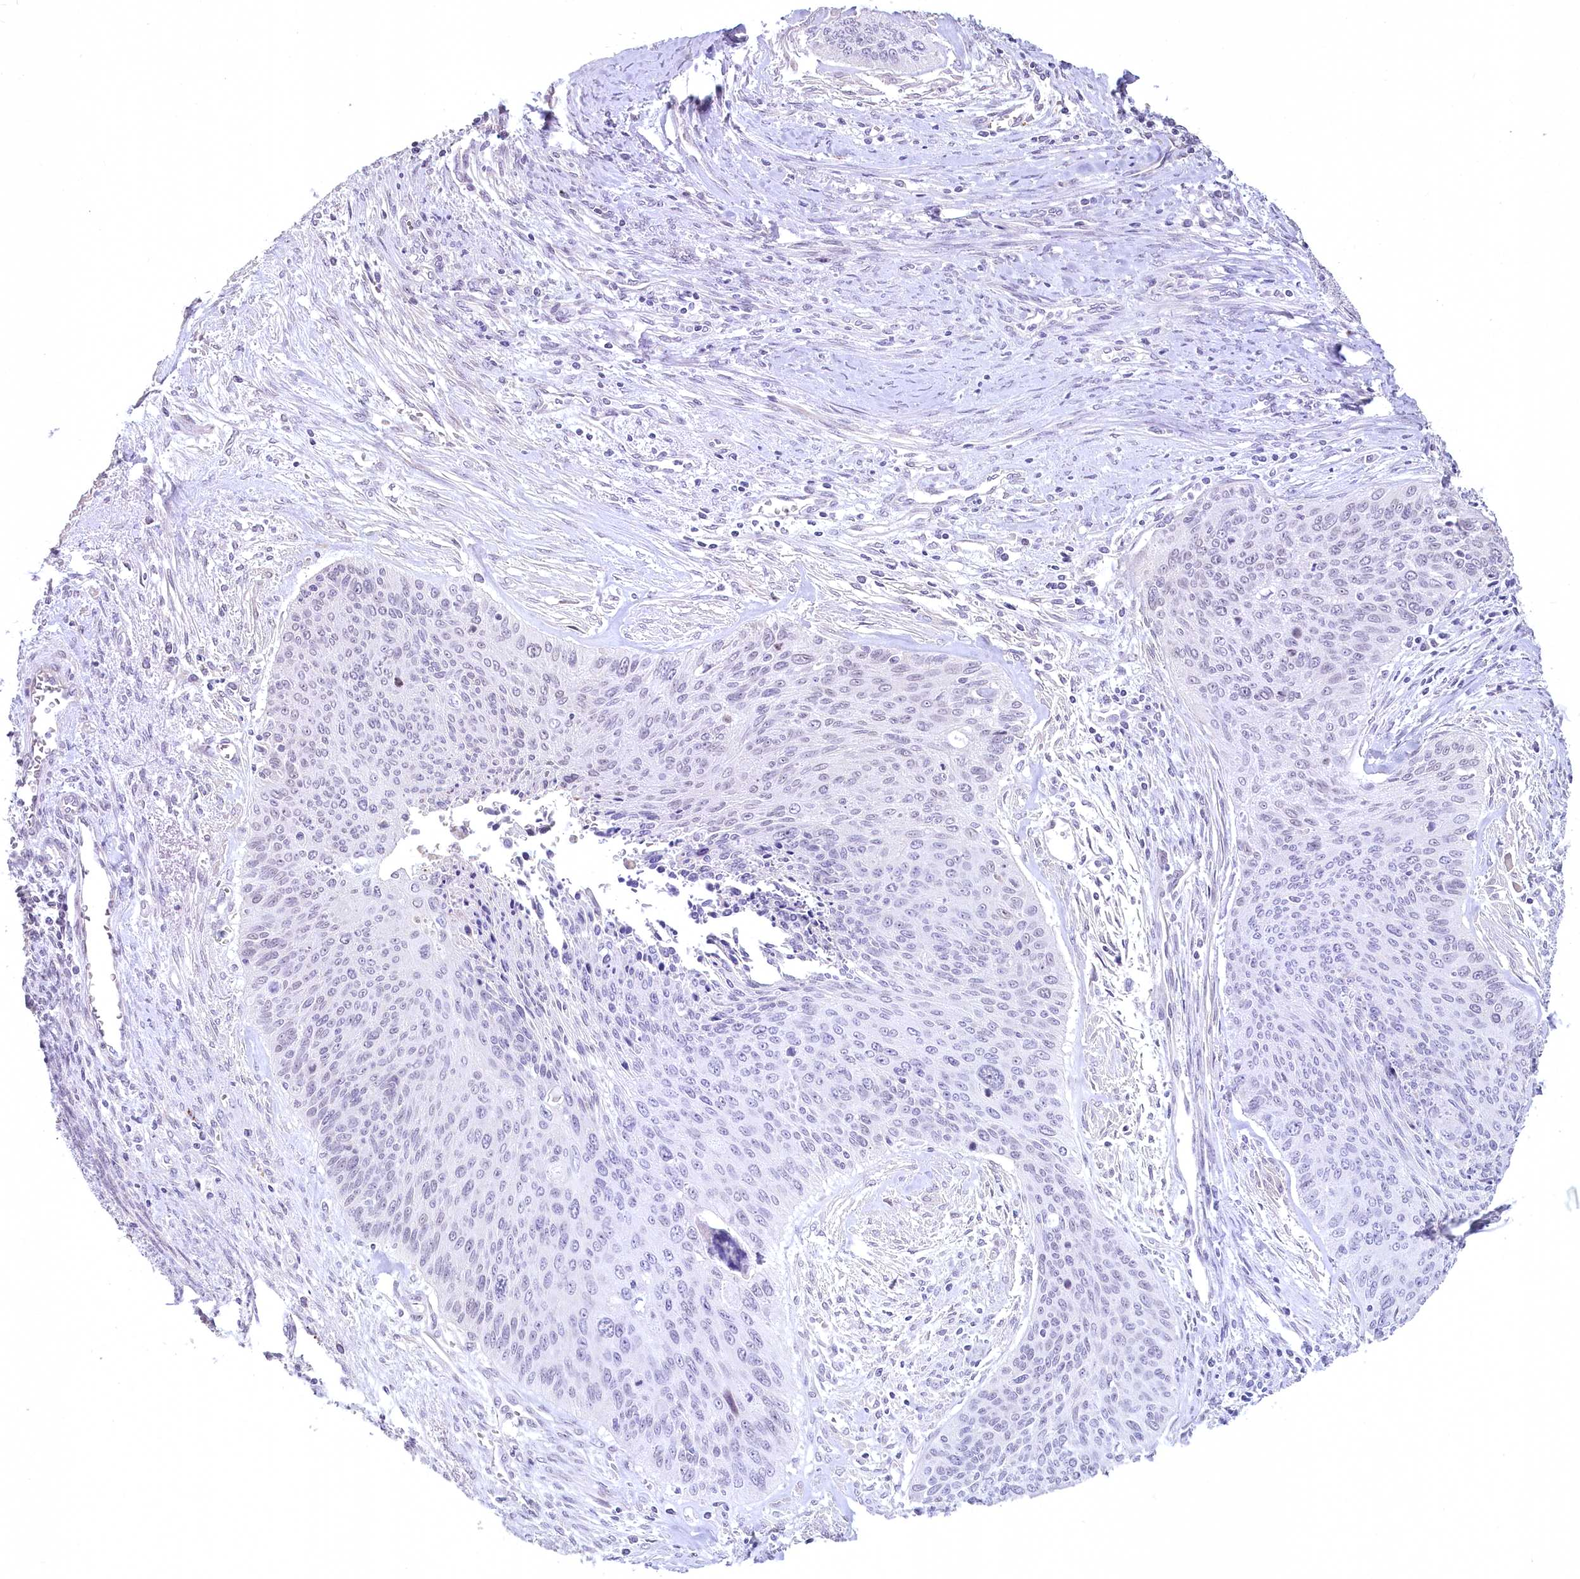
{"staining": {"intensity": "negative", "quantity": "none", "location": "none"}, "tissue": "cervical cancer", "cell_type": "Tumor cells", "image_type": "cancer", "snomed": [{"axis": "morphology", "description": "Squamous cell carcinoma, NOS"}, {"axis": "topography", "description": "Cervix"}], "caption": "A high-resolution image shows IHC staining of cervical cancer, which displays no significant expression in tumor cells. (Brightfield microscopy of DAB immunohistochemistry (IHC) at high magnification).", "gene": "USP11", "patient": {"sex": "female", "age": 55}}